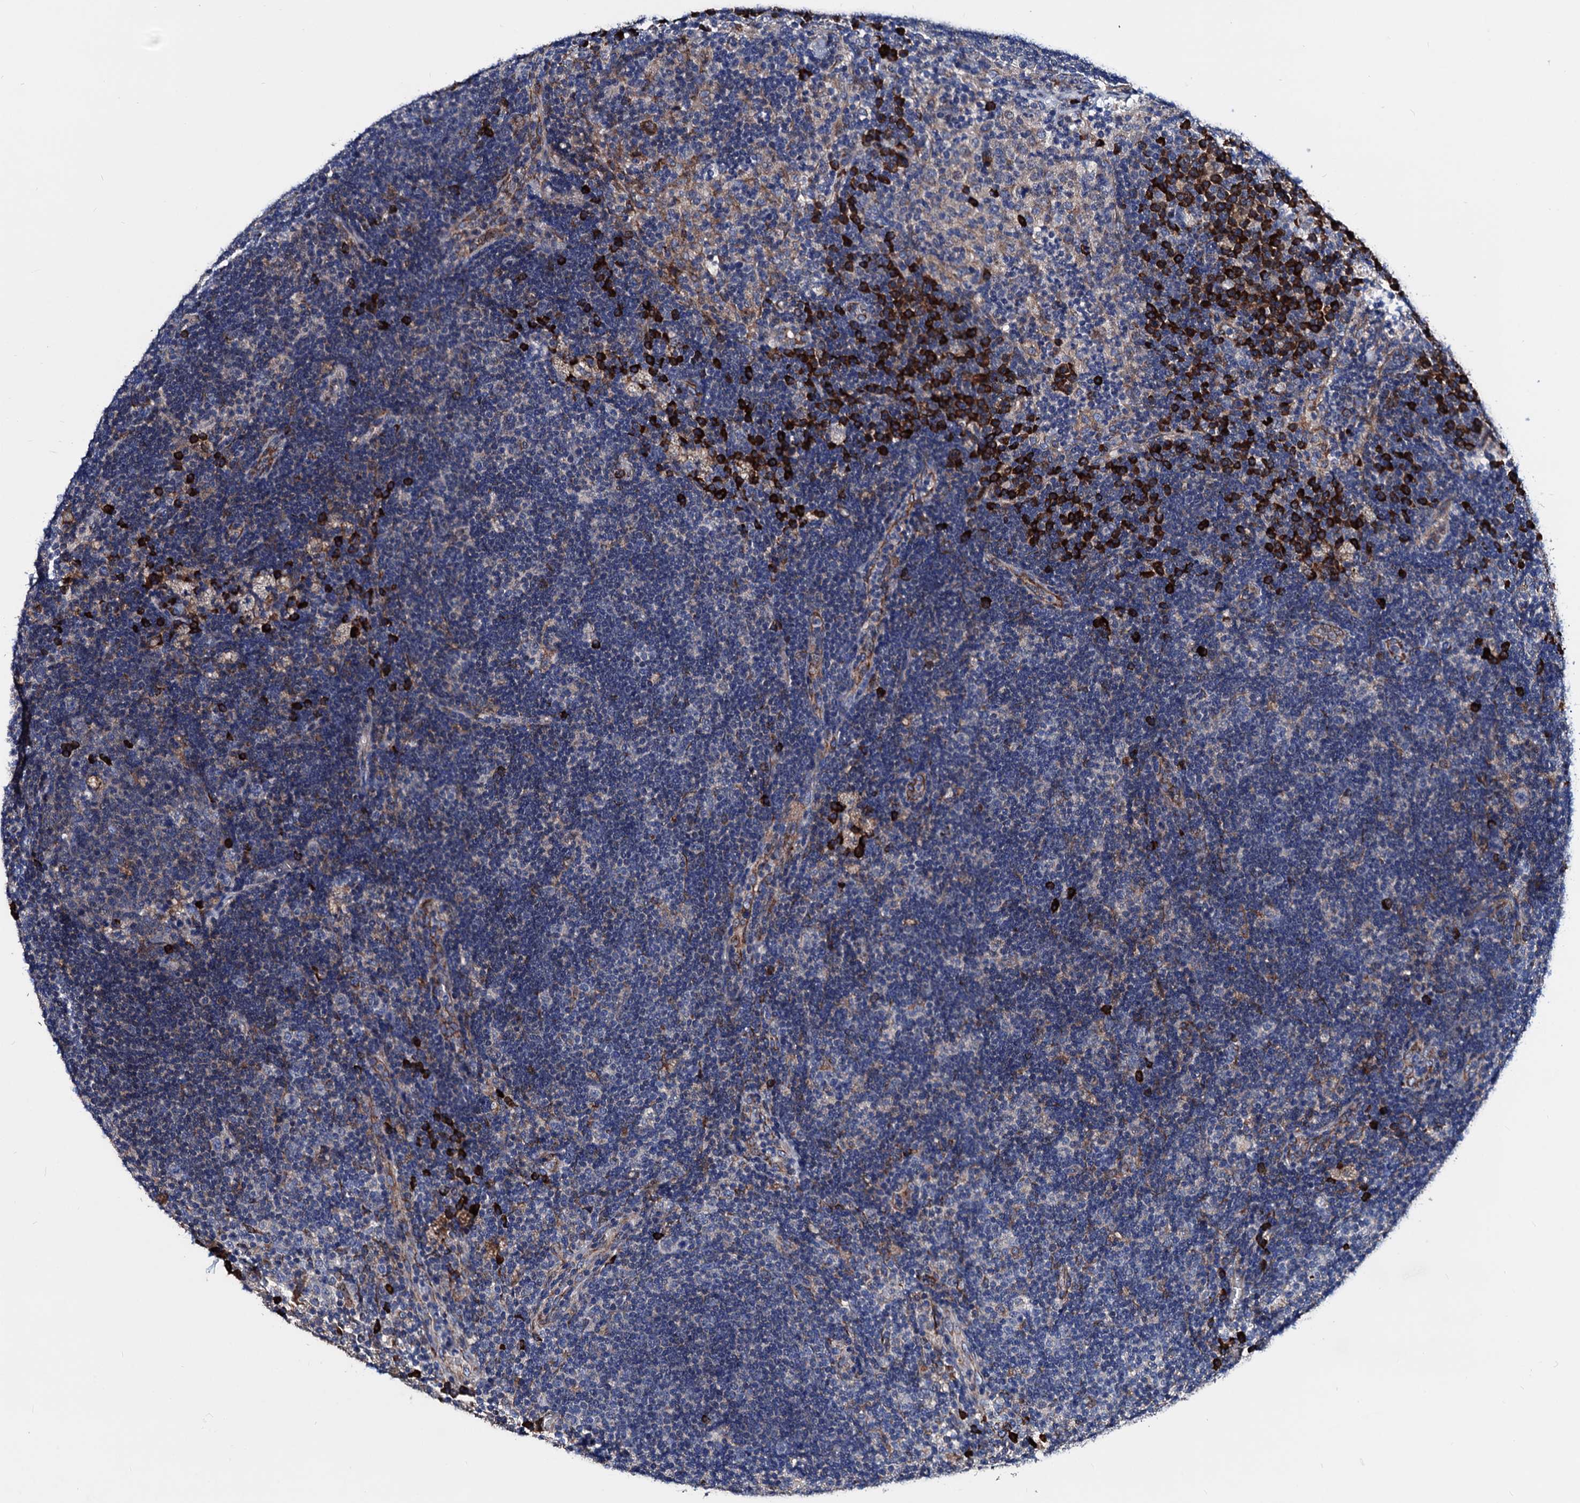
{"staining": {"intensity": "strong", "quantity": "<25%", "location": "cytoplasmic/membranous"}, "tissue": "lymph node", "cell_type": "Germinal center cells", "image_type": "normal", "snomed": [{"axis": "morphology", "description": "Normal tissue, NOS"}, {"axis": "topography", "description": "Lymph node"}], "caption": "There is medium levels of strong cytoplasmic/membranous staining in germinal center cells of normal lymph node, as demonstrated by immunohistochemical staining (brown color).", "gene": "AKAP11", "patient": {"sex": "female", "age": 70}}